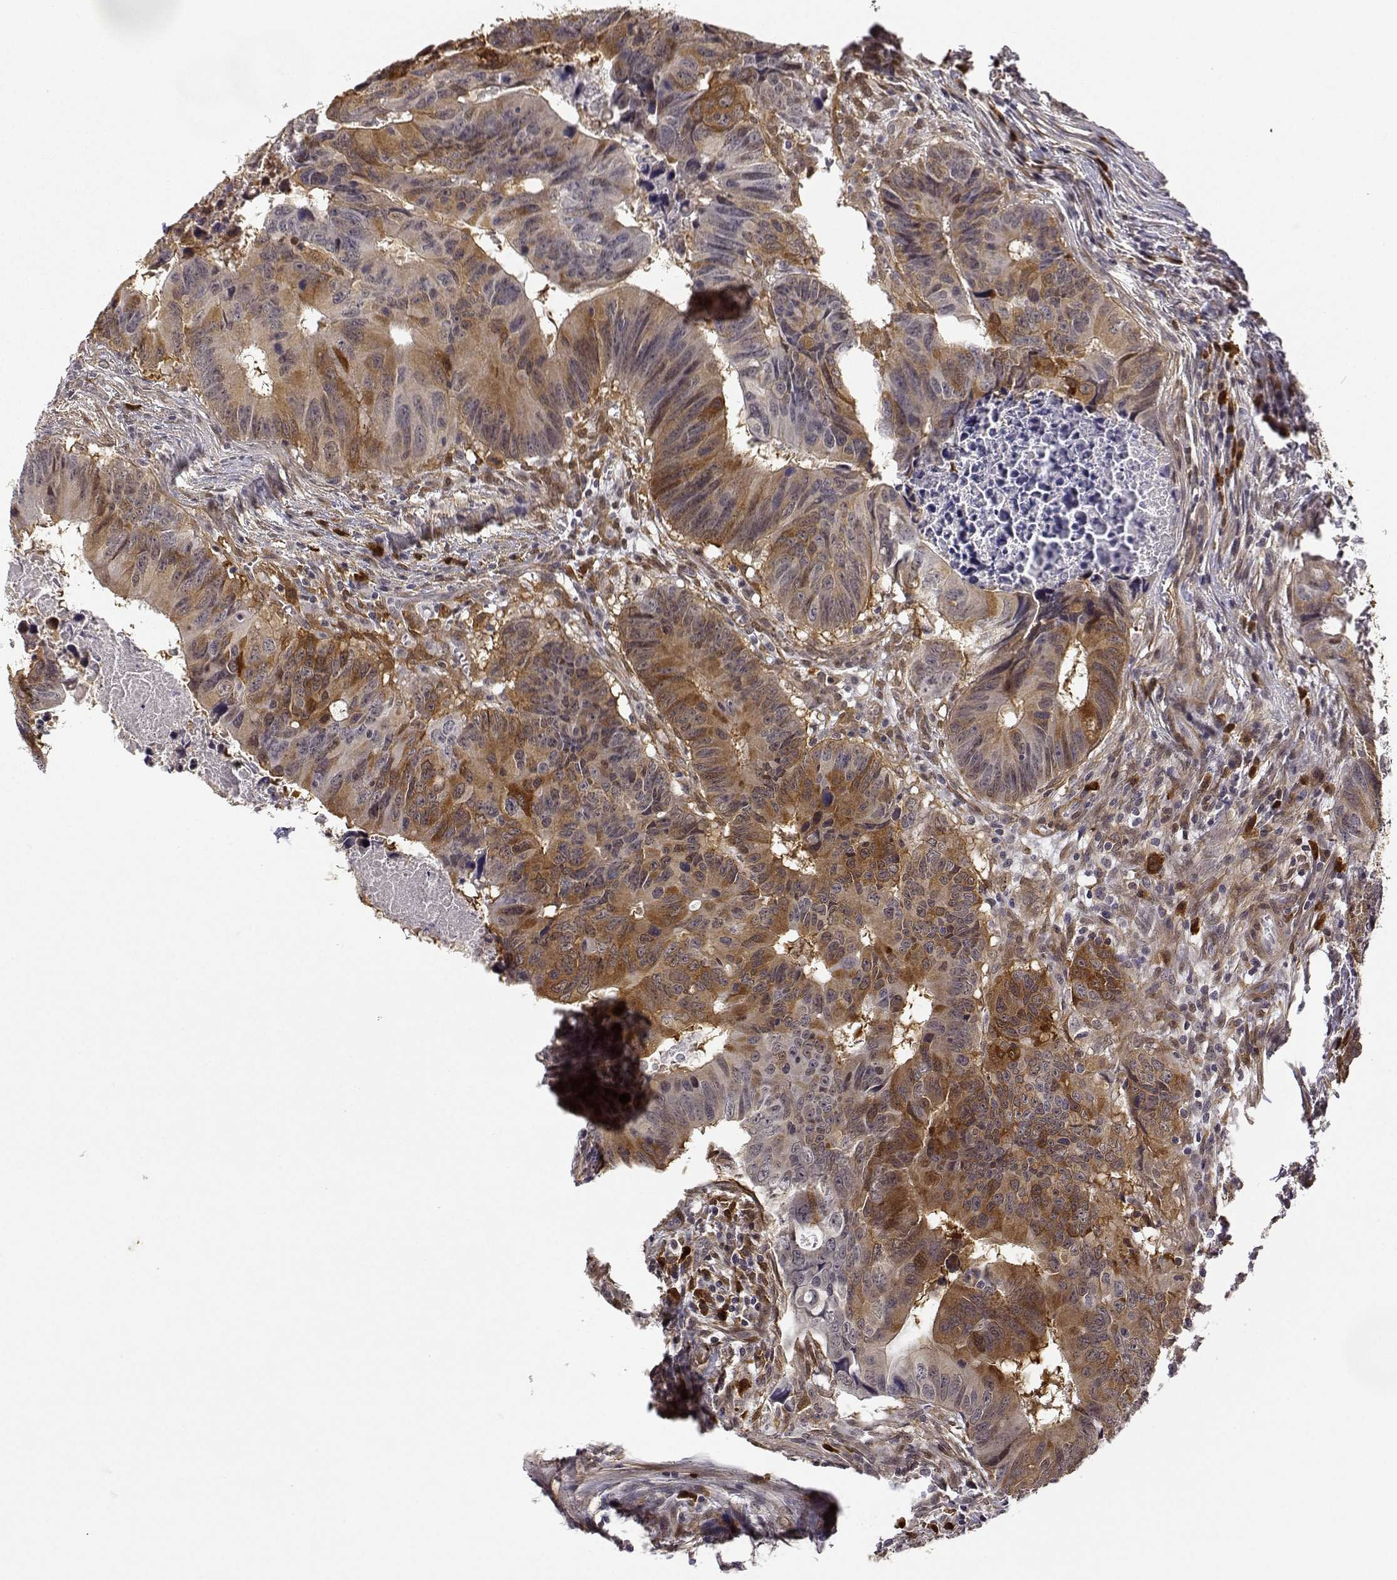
{"staining": {"intensity": "moderate", "quantity": "25%-75%", "location": "cytoplasmic/membranous"}, "tissue": "colorectal cancer", "cell_type": "Tumor cells", "image_type": "cancer", "snomed": [{"axis": "morphology", "description": "Adenocarcinoma, NOS"}, {"axis": "topography", "description": "Colon"}], "caption": "The photomicrograph exhibits staining of adenocarcinoma (colorectal), revealing moderate cytoplasmic/membranous protein expression (brown color) within tumor cells. The protein is shown in brown color, while the nuclei are stained blue.", "gene": "PHGDH", "patient": {"sex": "female", "age": 82}}